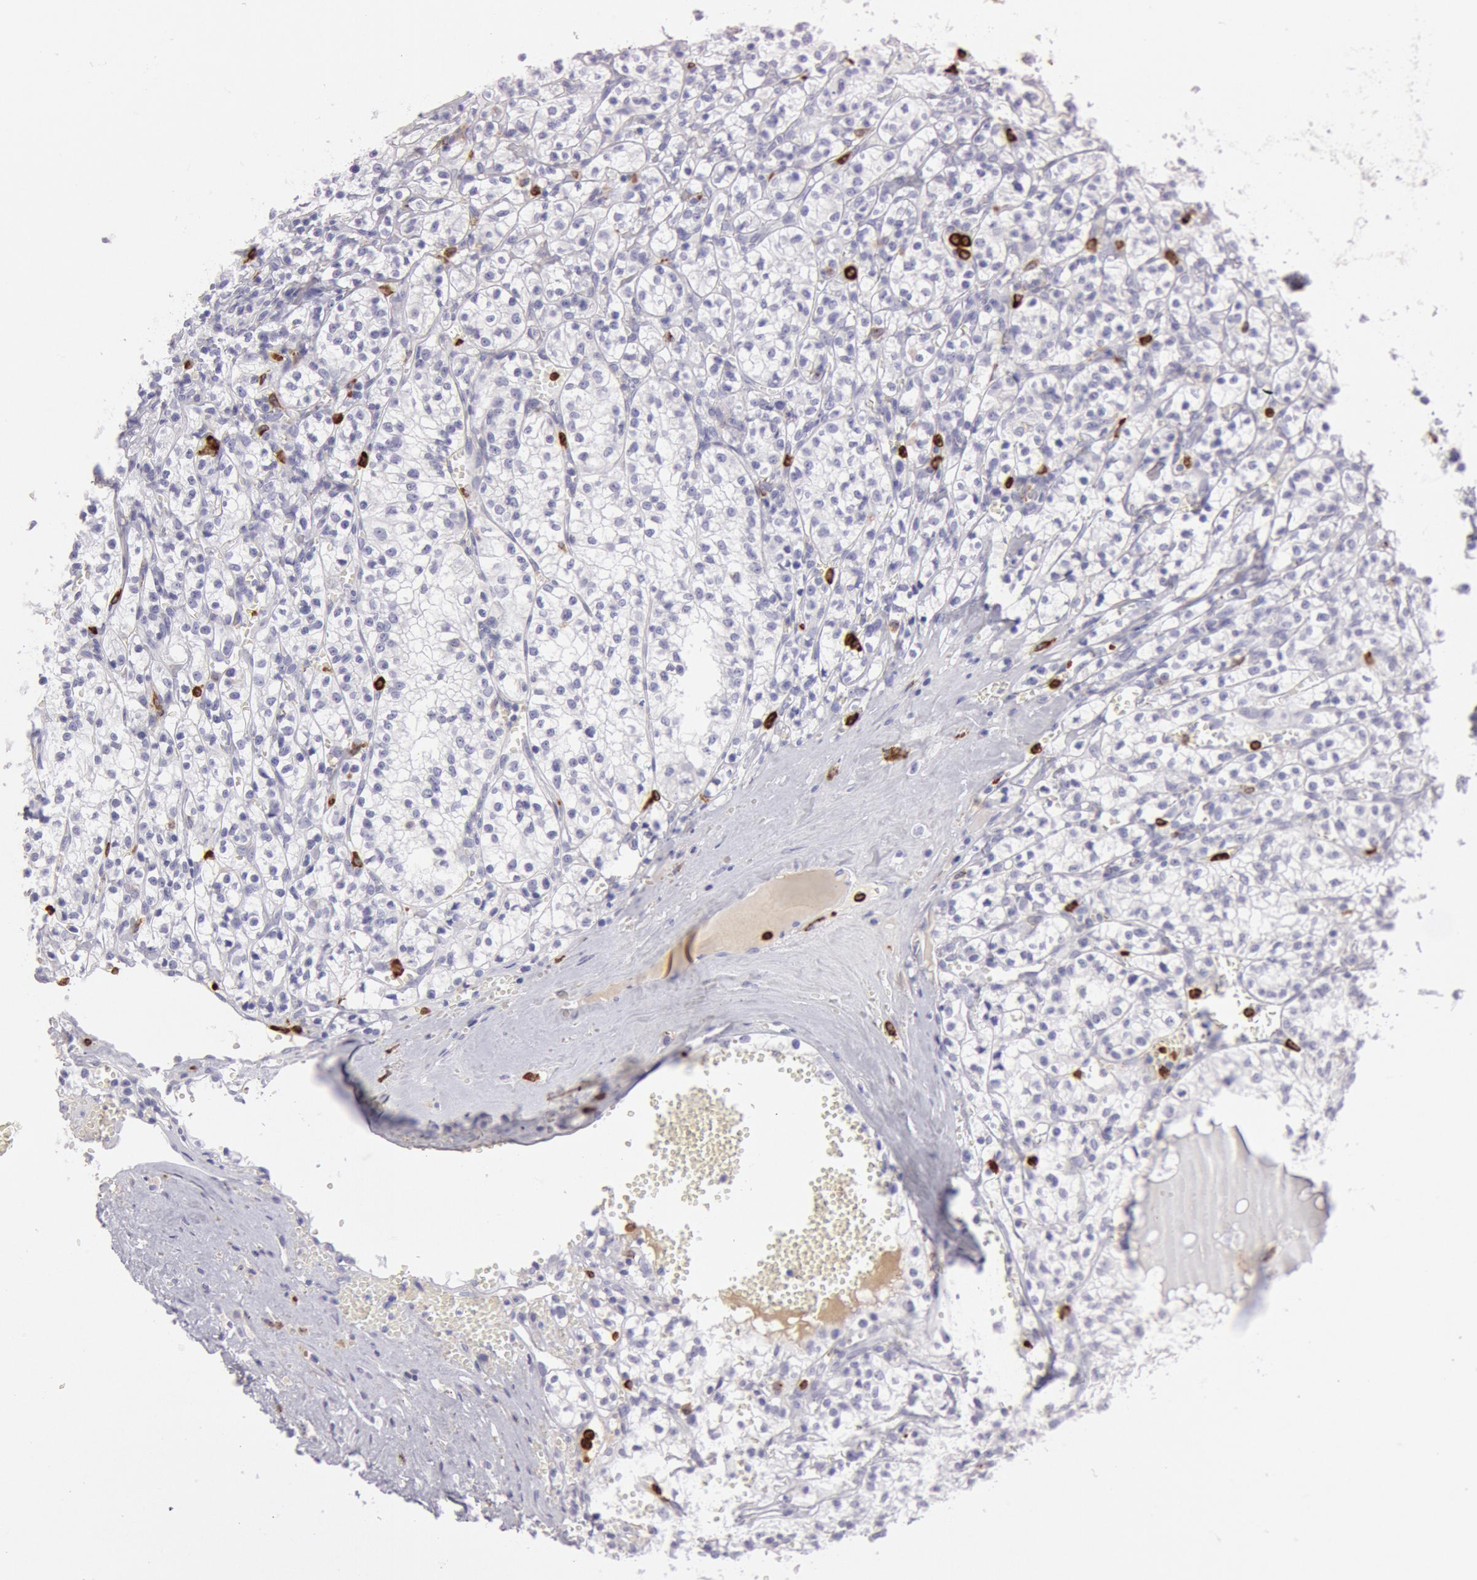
{"staining": {"intensity": "negative", "quantity": "none", "location": "none"}, "tissue": "renal cancer", "cell_type": "Tumor cells", "image_type": "cancer", "snomed": [{"axis": "morphology", "description": "Adenocarcinoma, NOS"}, {"axis": "topography", "description": "Kidney"}], "caption": "This is an IHC image of human renal cancer. There is no expression in tumor cells.", "gene": "FCN1", "patient": {"sex": "male", "age": 61}}